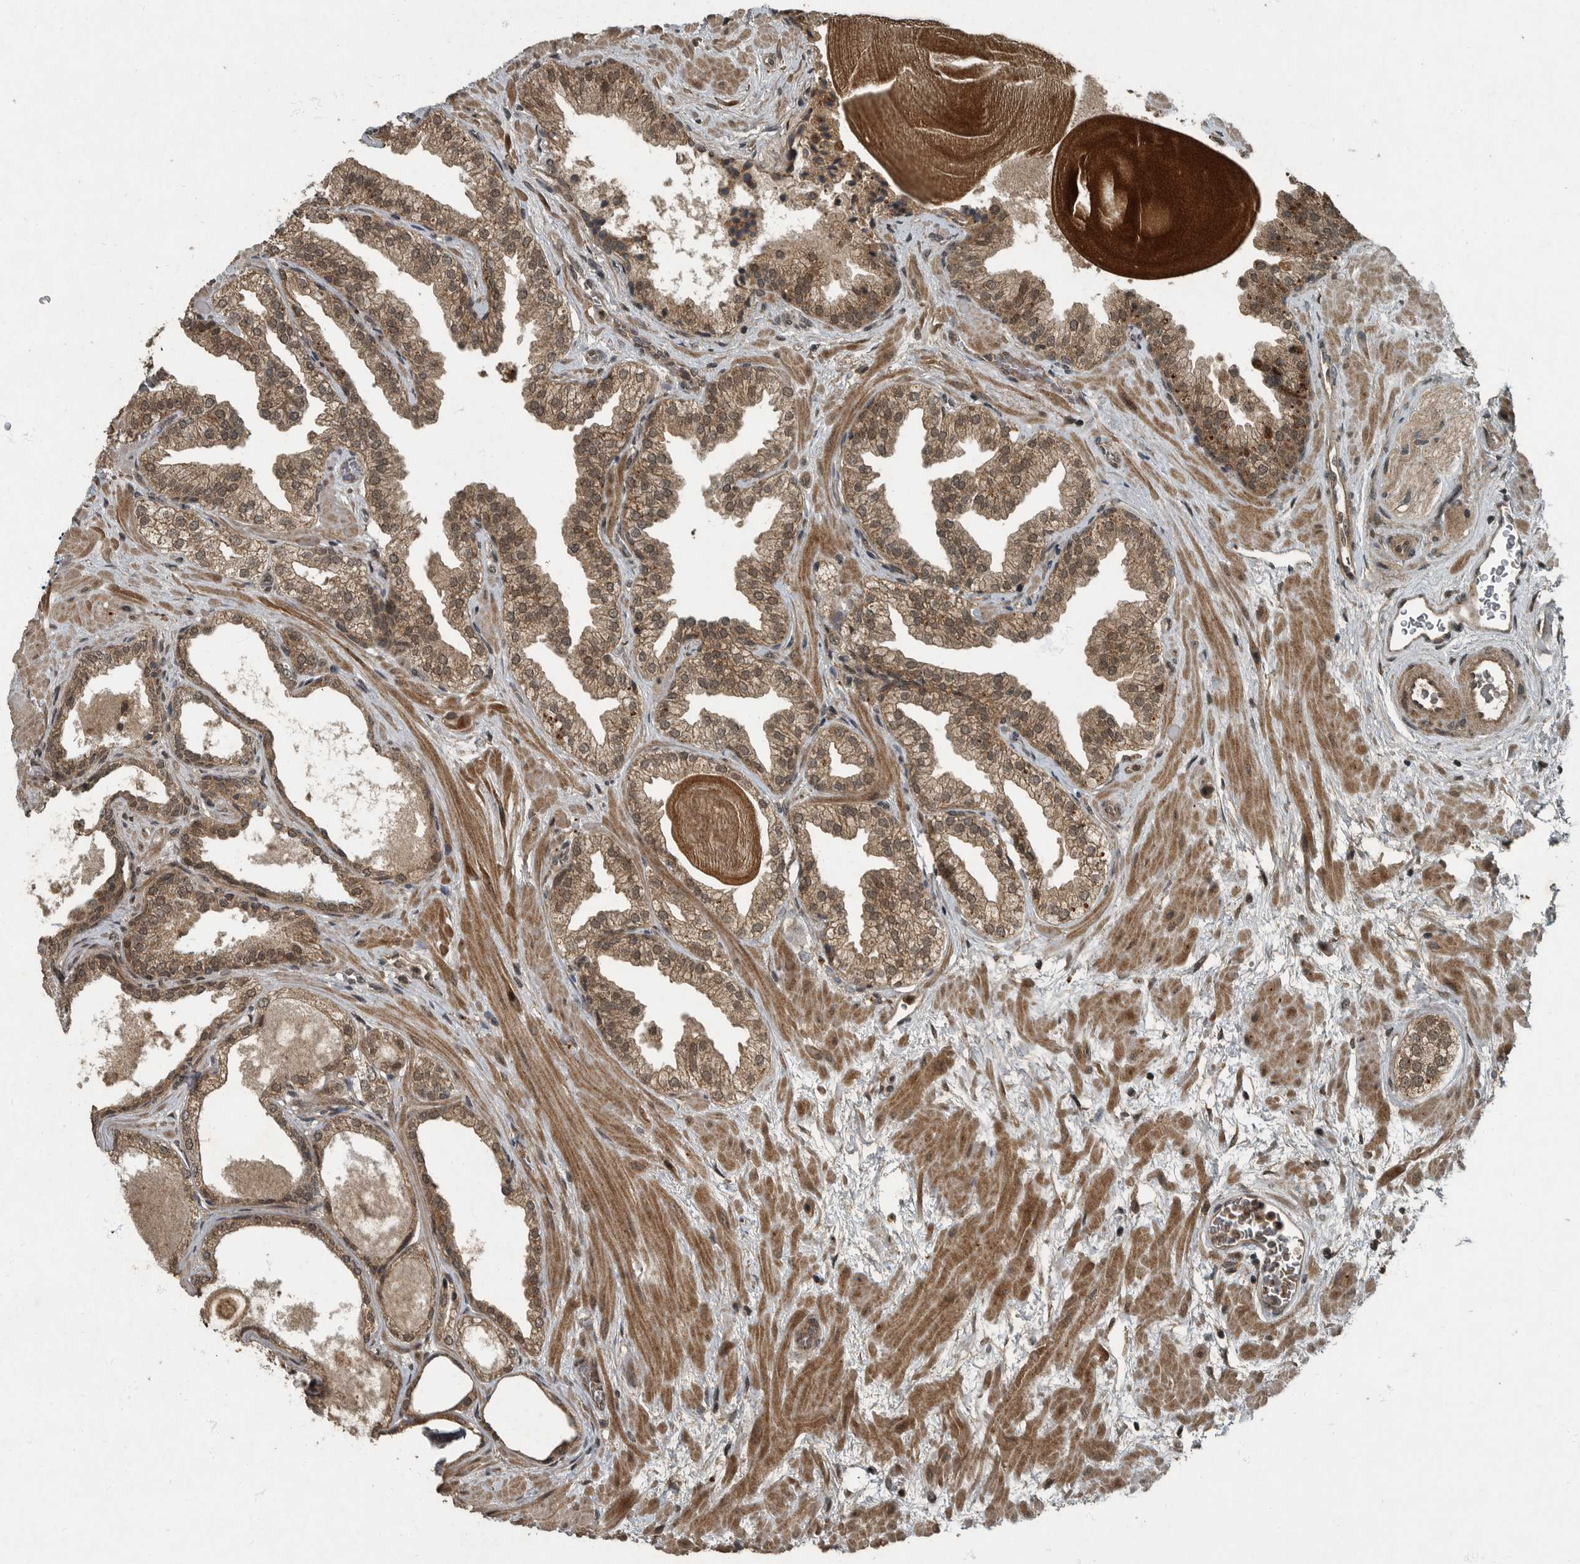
{"staining": {"intensity": "moderate", "quantity": ">75%", "location": "cytoplasmic/membranous"}, "tissue": "prostate", "cell_type": "Glandular cells", "image_type": "normal", "snomed": [{"axis": "morphology", "description": "Normal tissue, NOS"}, {"axis": "topography", "description": "Prostate"}], "caption": "Glandular cells display medium levels of moderate cytoplasmic/membranous expression in about >75% of cells in unremarkable prostate.", "gene": "FOXO1", "patient": {"sex": "male", "age": 48}}